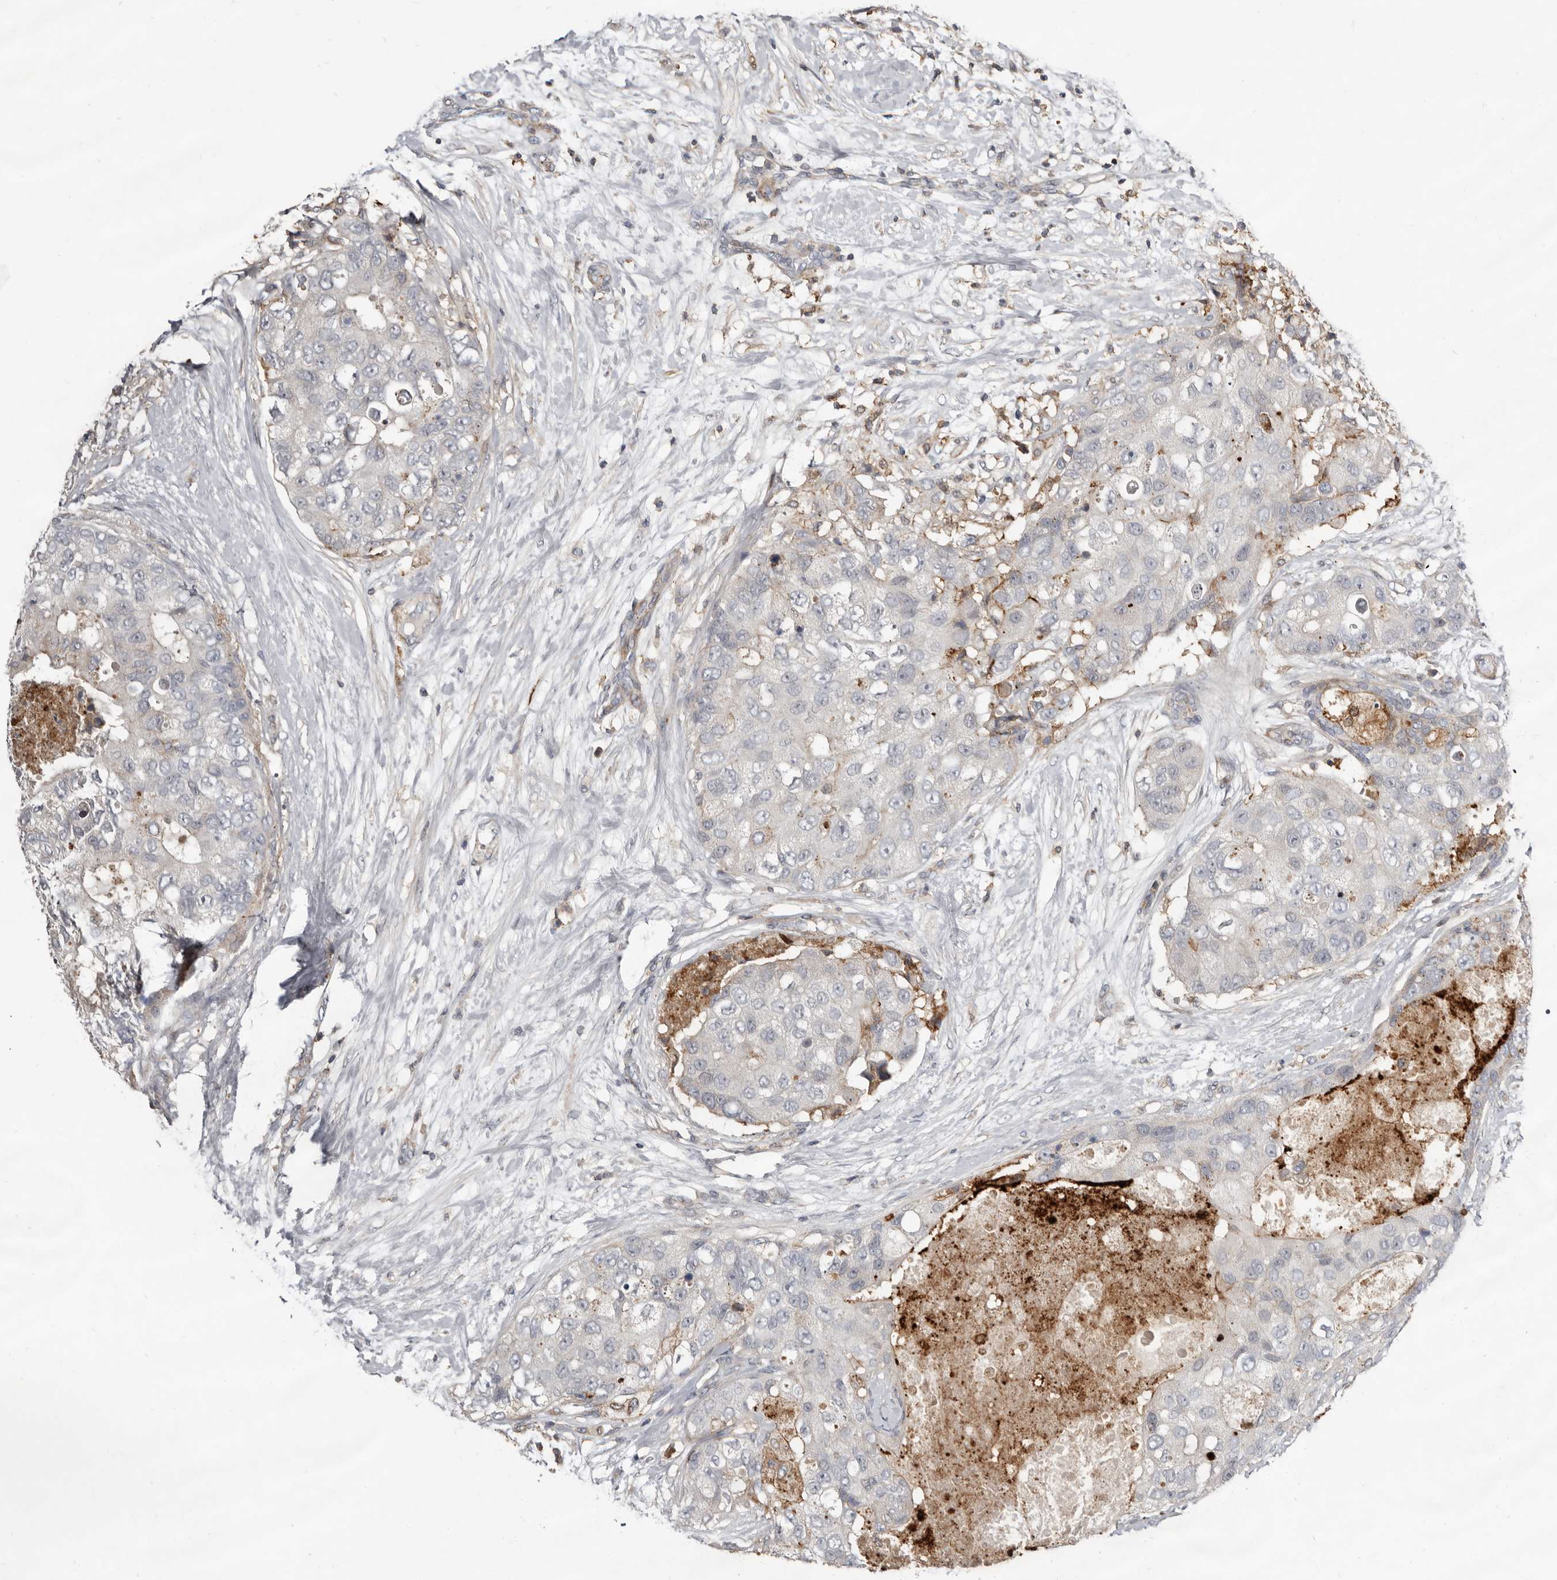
{"staining": {"intensity": "negative", "quantity": "none", "location": "none"}, "tissue": "breast cancer", "cell_type": "Tumor cells", "image_type": "cancer", "snomed": [{"axis": "morphology", "description": "Duct carcinoma"}, {"axis": "topography", "description": "Breast"}], "caption": "Image shows no significant protein positivity in tumor cells of breast cancer (infiltrating ductal carcinoma).", "gene": "KIF26B", "patient": {"sex": "female", "age": 62}}